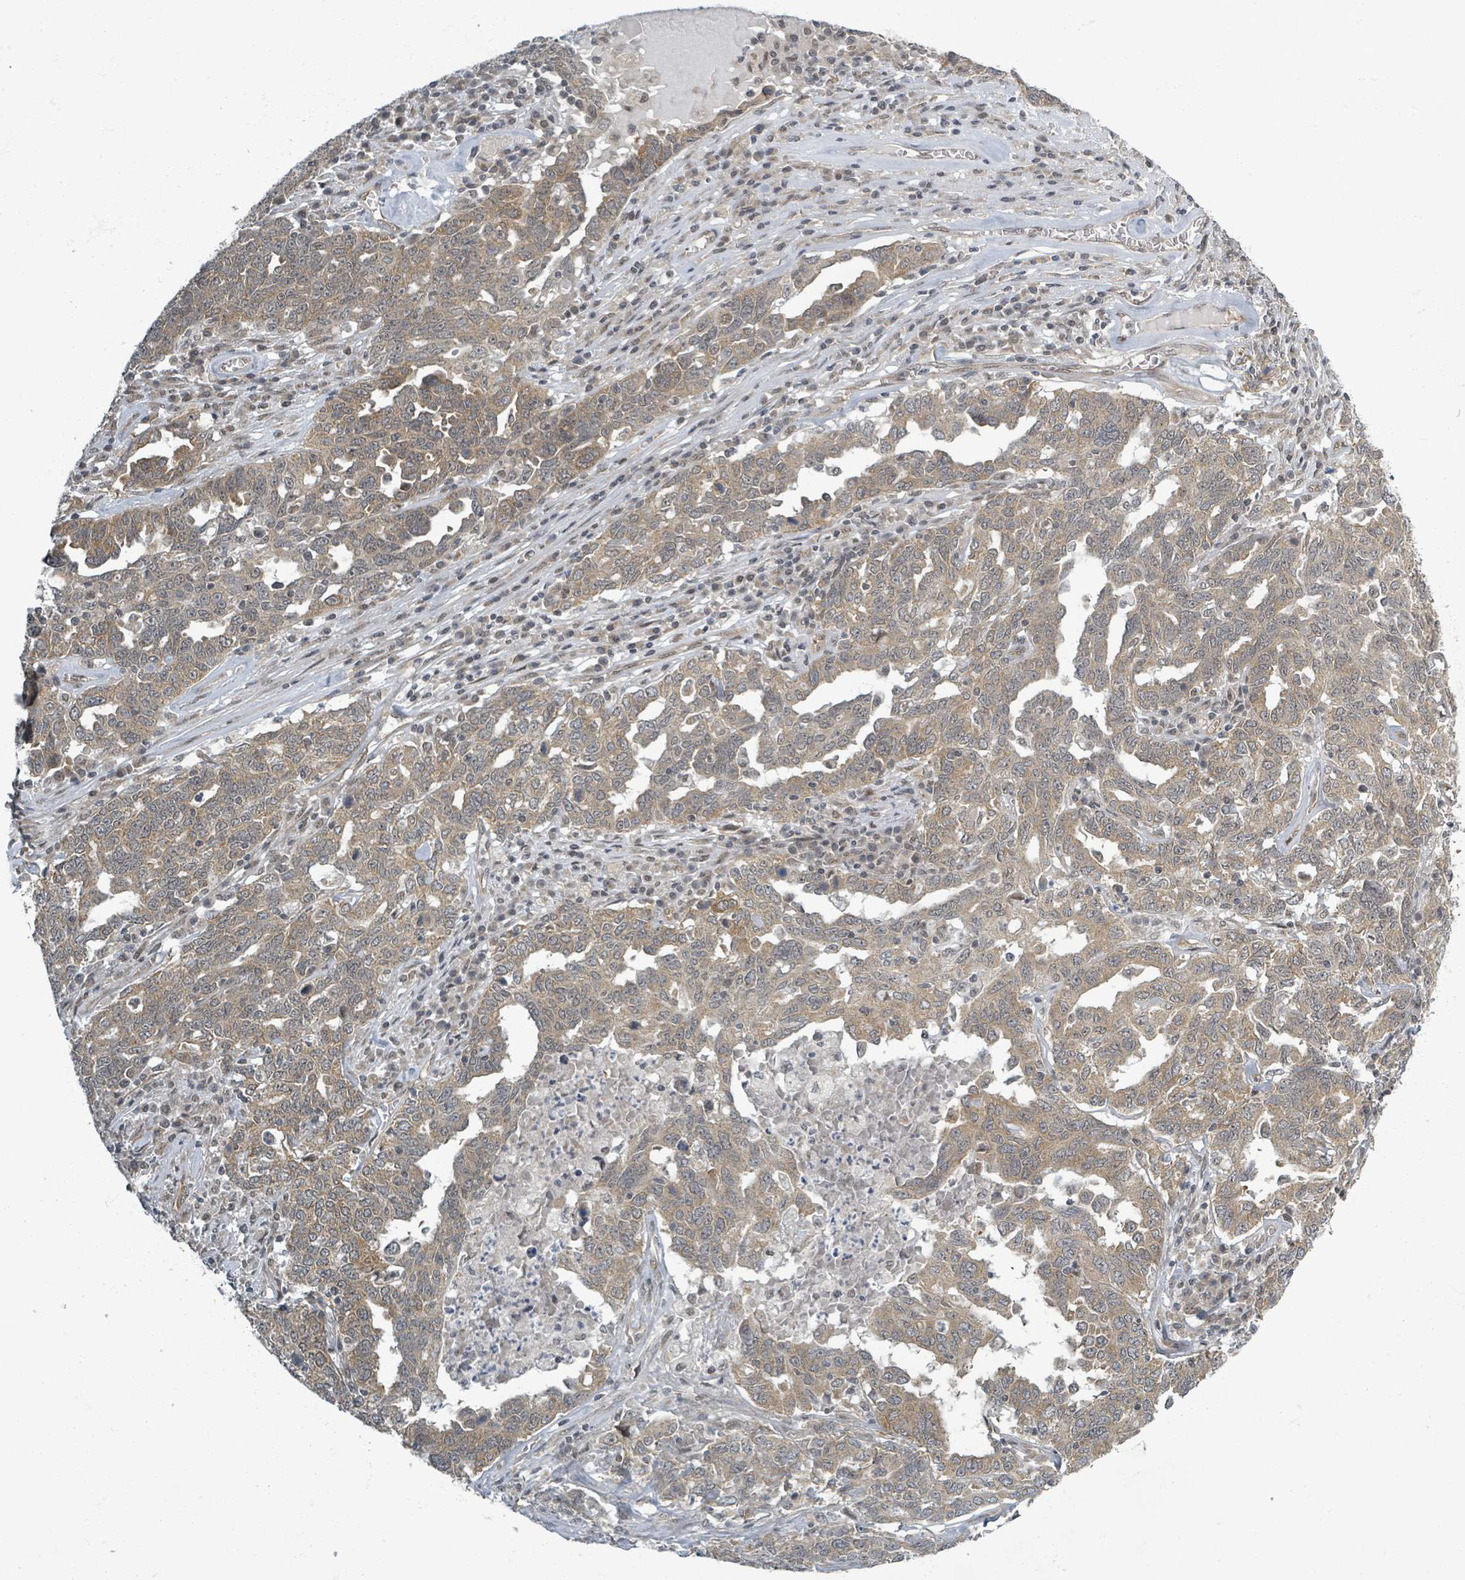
{"staining": {"intensity": "weak", "quantity": ">75%", "location": "cytoplasmic/membranous"}, "tissue": "ovarian cancer", "cell_type": "Tumor cells", "image_type": "cancer", "snomed": [{"axis": "morphology", "description": "Carcinoma, endometroid"}, {"axis": "topography", "description": "Ovary"}], "caption": "An immunohistochemistry photomicrograph of tumor tissue is shown. Protein staining in brown labels weak cytoplasmic/membranous positivity in ovarian cancer (endometroid carcinoma) within tumor cells.", "gene": "INTS15", "patient": {"sex": "female", "age": 62}}